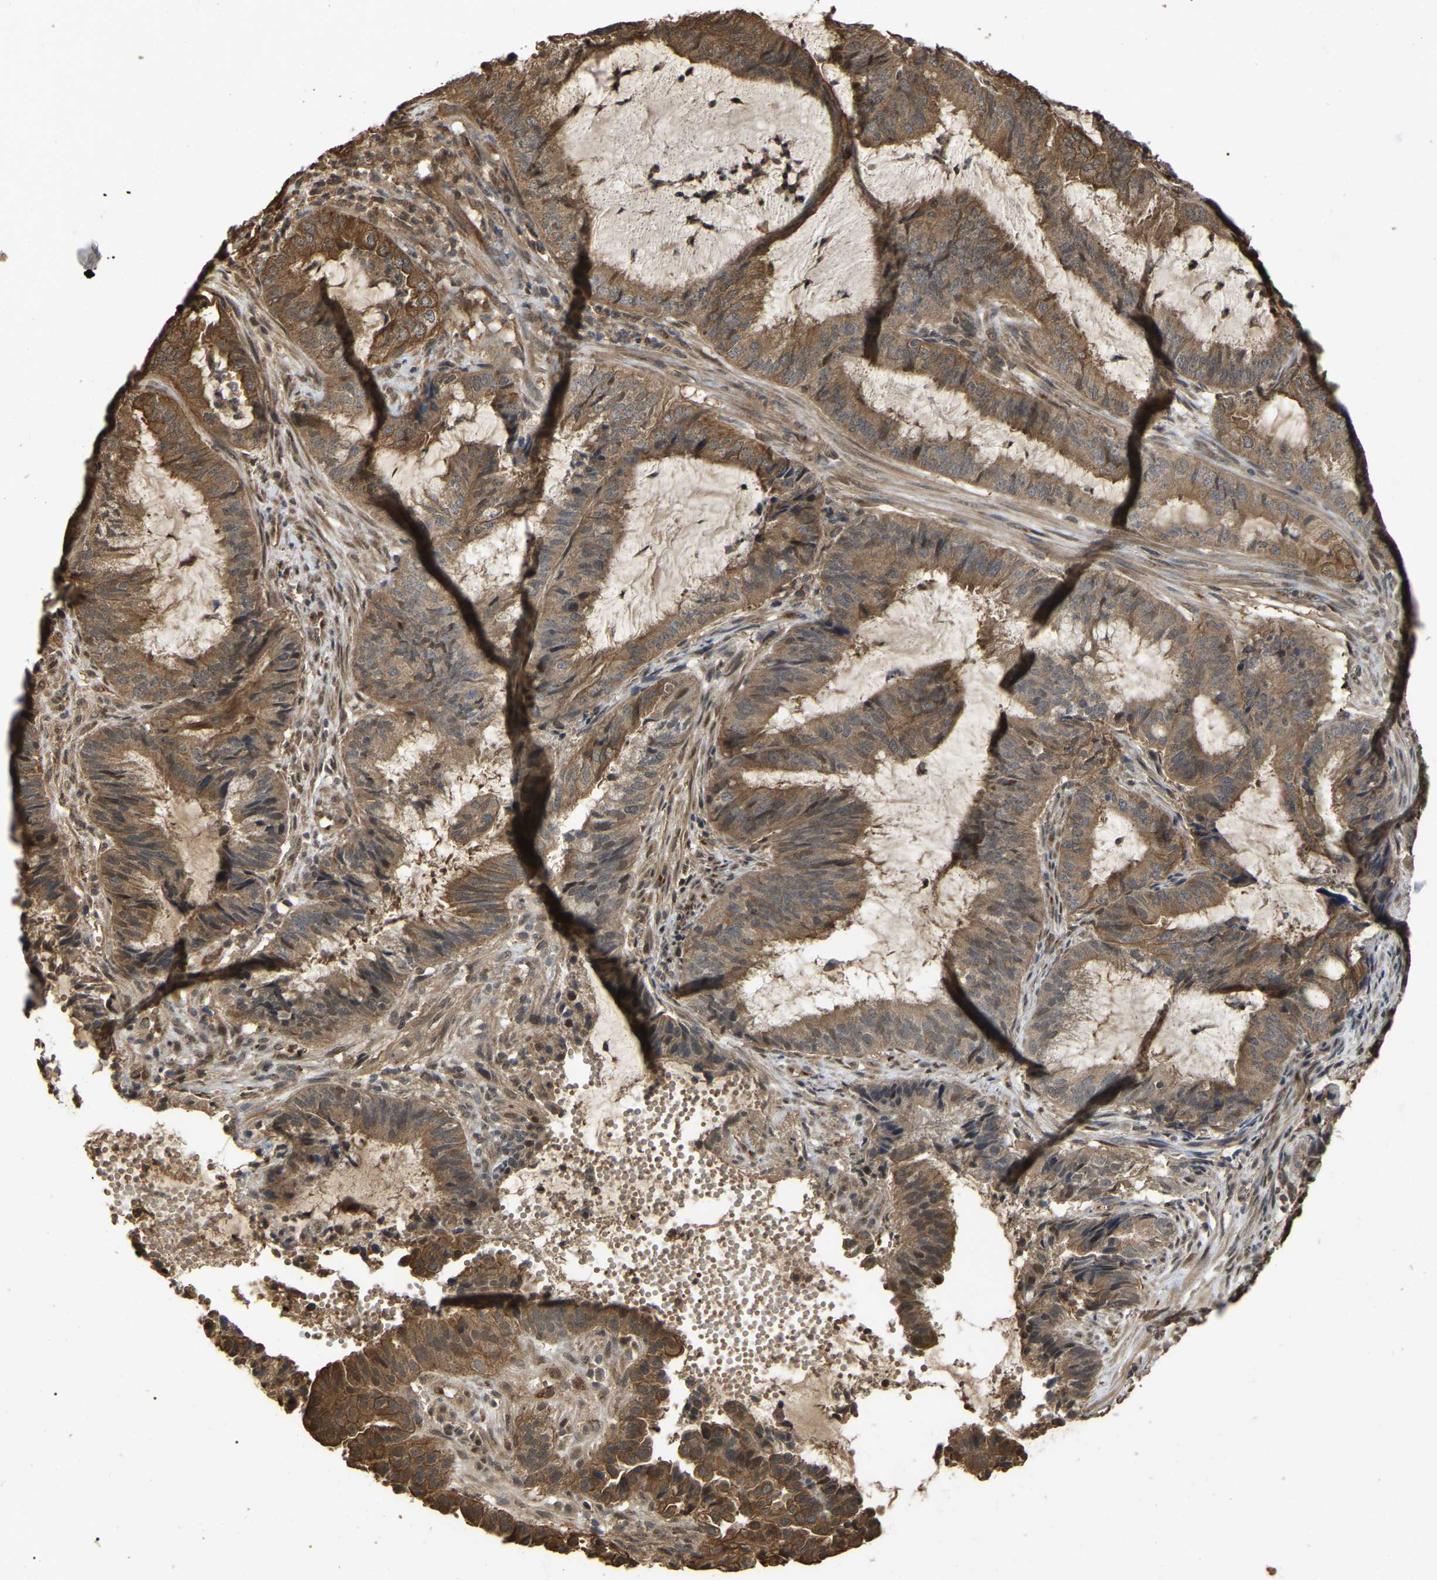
{"staining": {"intensity": "moderate", "quantity": ">75%", "location": "cytoplasmic/membranous"}, "tissue": "endometrial cancer", "cell_type": "Tumor cells", "image_type": "cancer", "snomed": [{"axis": "morphology", "description": "Adenocarcinoma, NOS"}, {"axis": "topography", "description": "Endometrium"}], "caption": "This image reveals adenocarcinoma (endometrial) stained with immunohistochemistry (IHC) to label a protein in brown. The cytoplasmic/membranous of tumor cells show moderate positivity for the protein. Nuclei are counter-stained blue.", "gene": "FAM219A", "patient": {"sex": "female", "age": 51}}